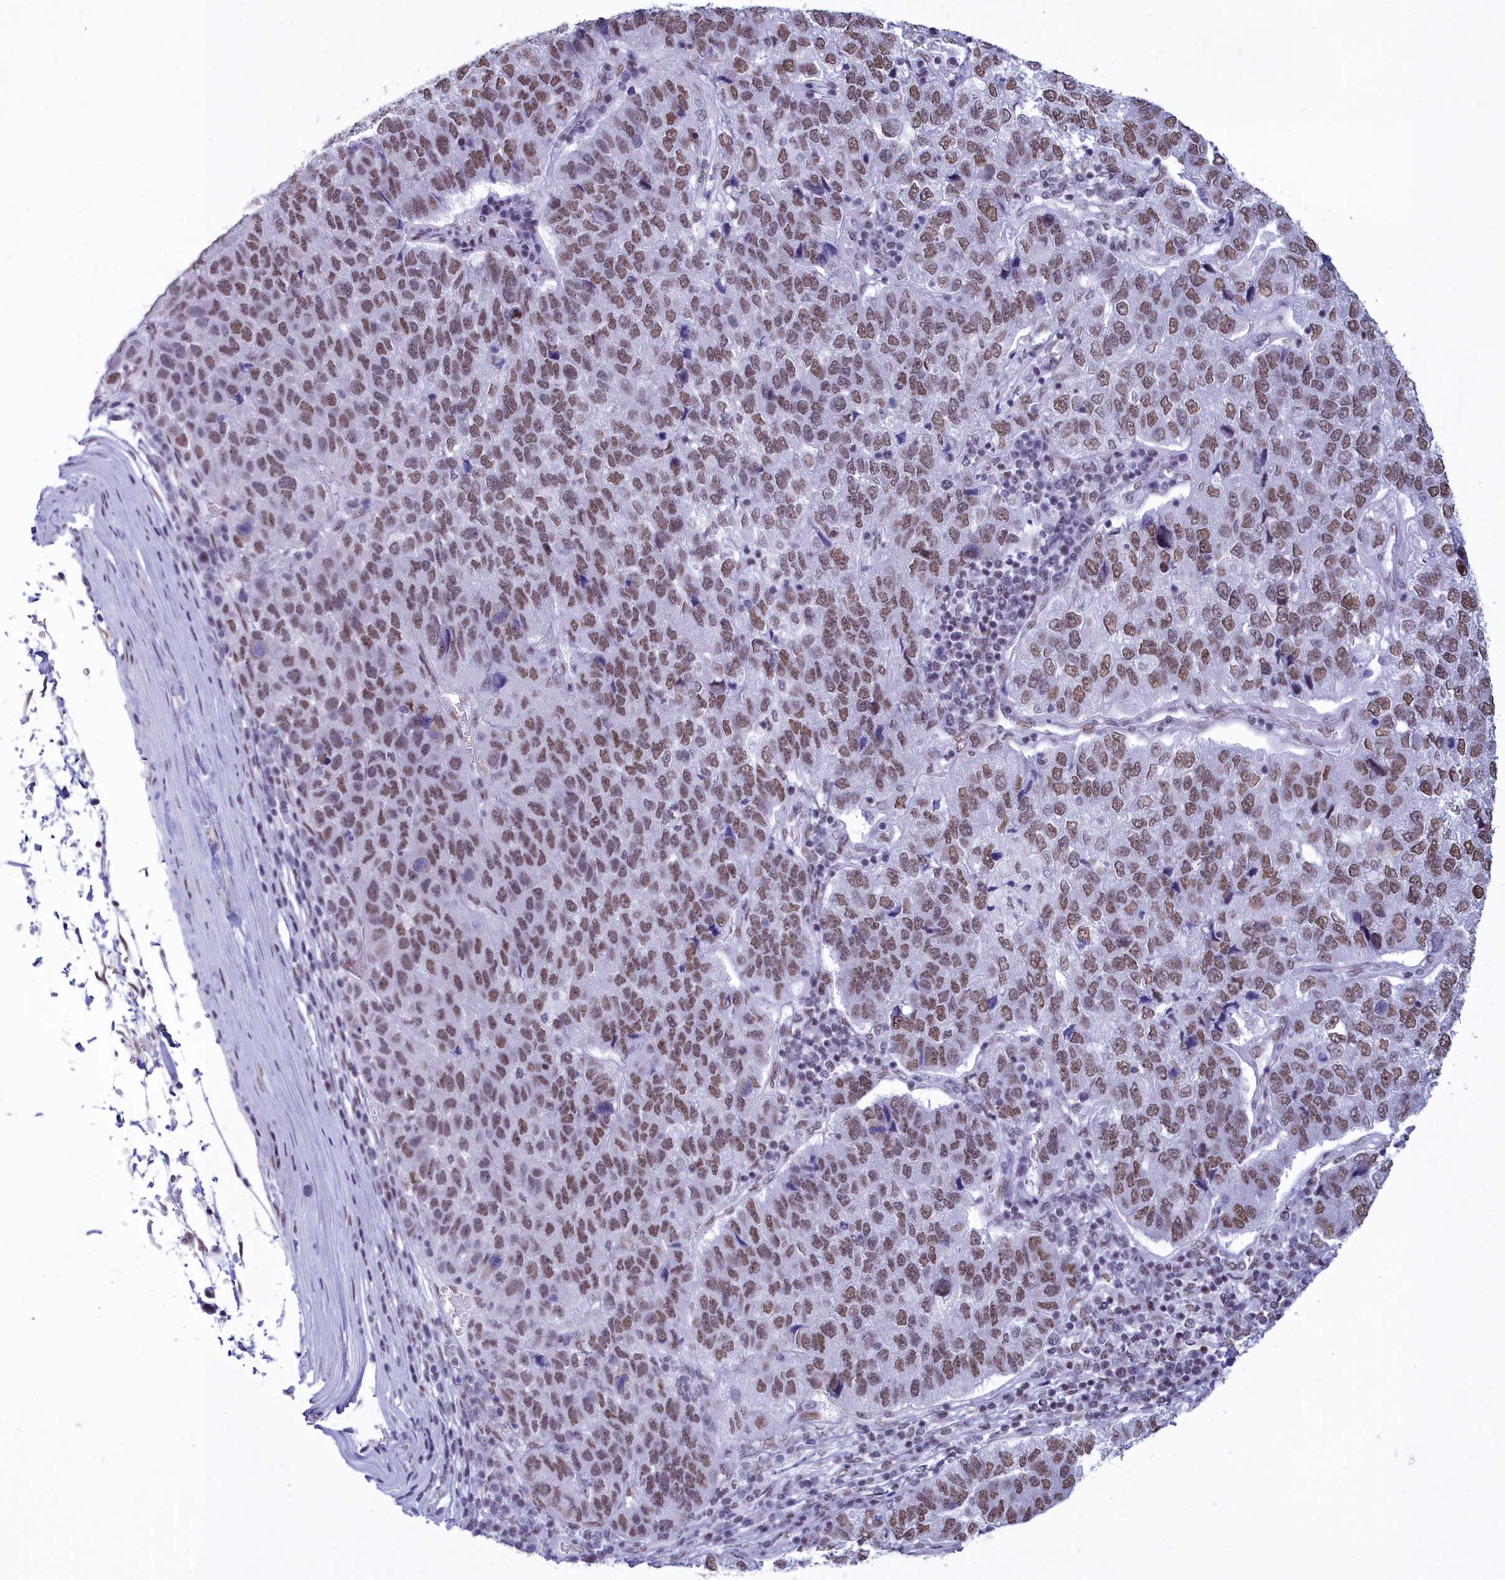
{"staining": {"intensity": "moderate", "quantity": ">75%", "location": "nuclear"}, "tissue": "pancreatic cancer", "cell_type": "Tumor cells", "image_type": "cancer", "snomed": [{"axis": "morphology", "description": "Adenocarcinoma, NOS"}, {"axis": "topography", "description": "Pancreas"}], "caption": "Pancreatic cancer tissue displays moderate nuclear staining in about >75% of tumor cells, visualized by immunohistochemistry. The staining was performed using DAB (3,3'-diaminobenzidine), with brown indicating positive protein expression. Nuclei are stained blue with hematoxylin.", "gene": "CDC26", "patient": {"sex": "female", "age": 61}}